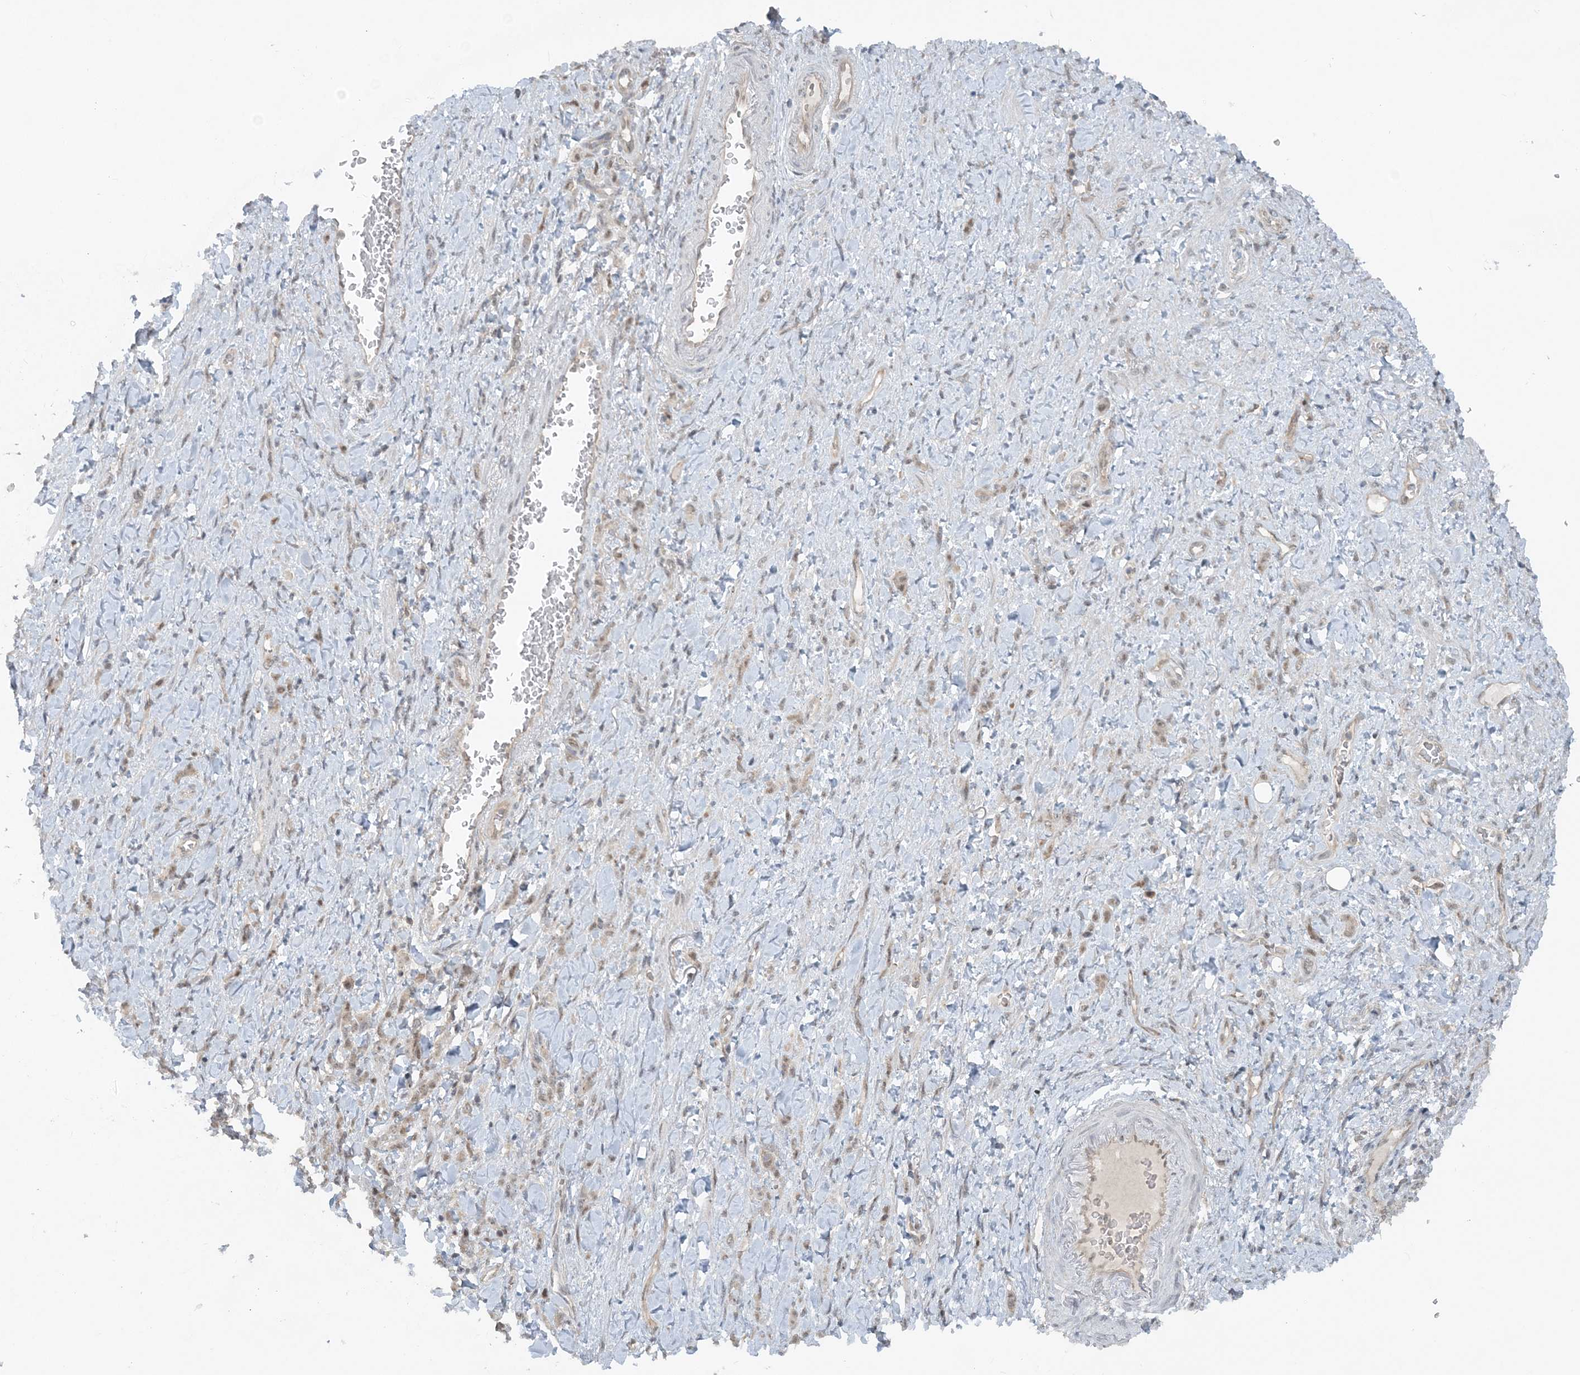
{"staining": {"intensity": "weak", "quantity": "<25%", "location": "cytoplasmic/membranous"}, "tissue": "stomach cancer", "cell_type": "Tumor cells", "image_type": "cancer", "snomed": [{"axis": "morphology", "description": "Normal tissue, NOS"}, {"axis": "morphology", "description": "Adenocarcinoma, NOS"}, {"axis": "topography", "description": "Stomach"}], "caption": "Immunohistochemistry image of stomach cancer stained for a protein (brown), which exhibits no positivity in tumor cells.", "gene": "ATP11A", "patient": {"sex": "male", "age": 82}}